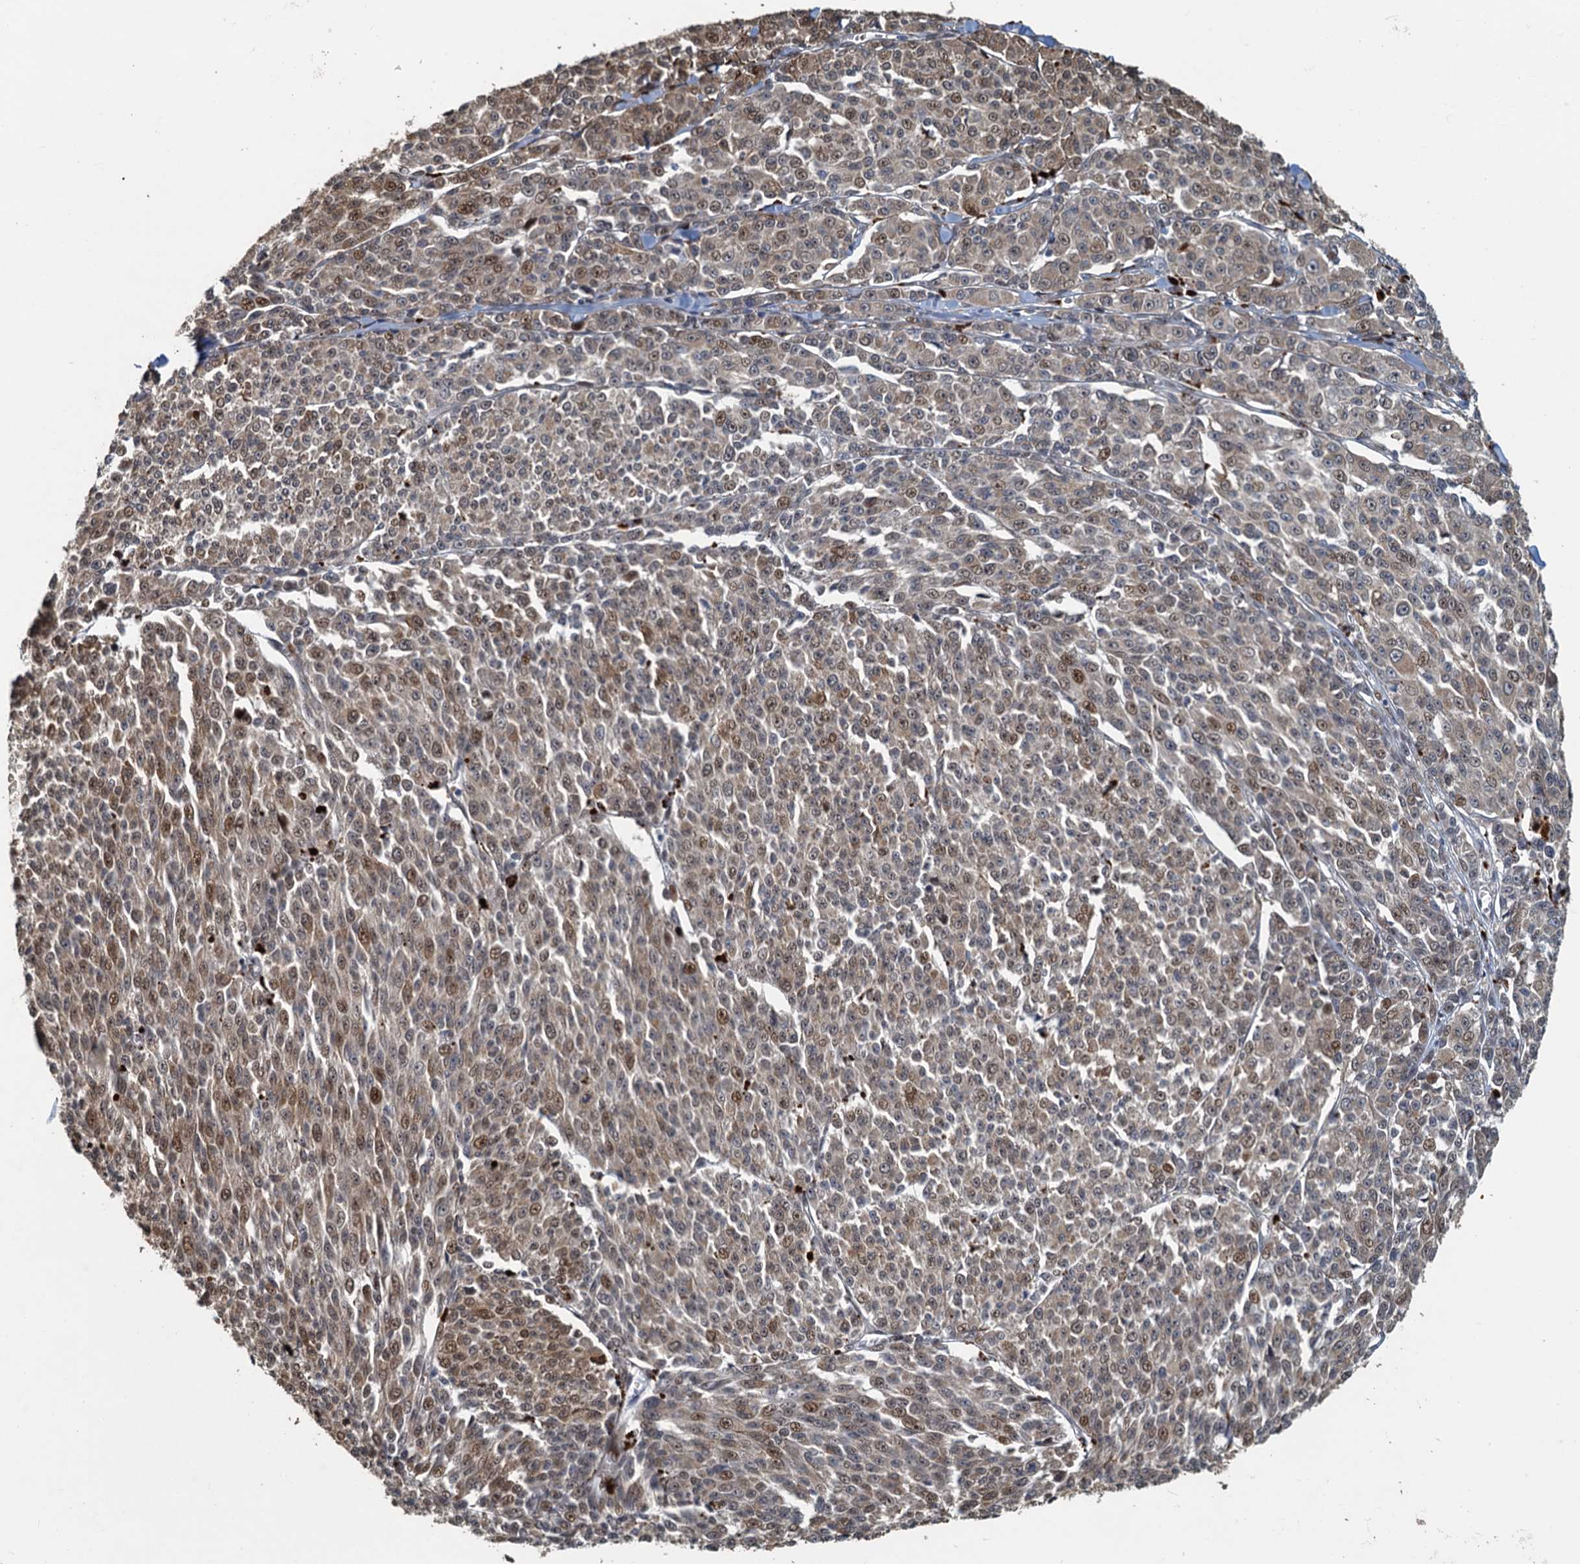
{"staining": {"intensity": "moderate", "quantity": ">75%", "location": "cytoplasmic/membranous,nuclear"}, "tissue": "melanoma", "cell_type": "Tumor cells", "image_type": "cancer", "snomed": [{"axis": "morphology", "description": "Malignant melanoma, NOS"}, {"axis": "topography", "description": "Skin"}], "caption": "Immunohistochemistry (IHC) photomicrograph of neoplastic tissue: human melanoma stained using IHC shows medium levels of moderate protein expression localized specifically in the cytoplasmic/membranous and nuclear of tumor cells, appearing as a cytoplasmic/membranous and nuclear brown color.", "gene": "AGRN", "patient": {"sex": "female", "age": 52}}